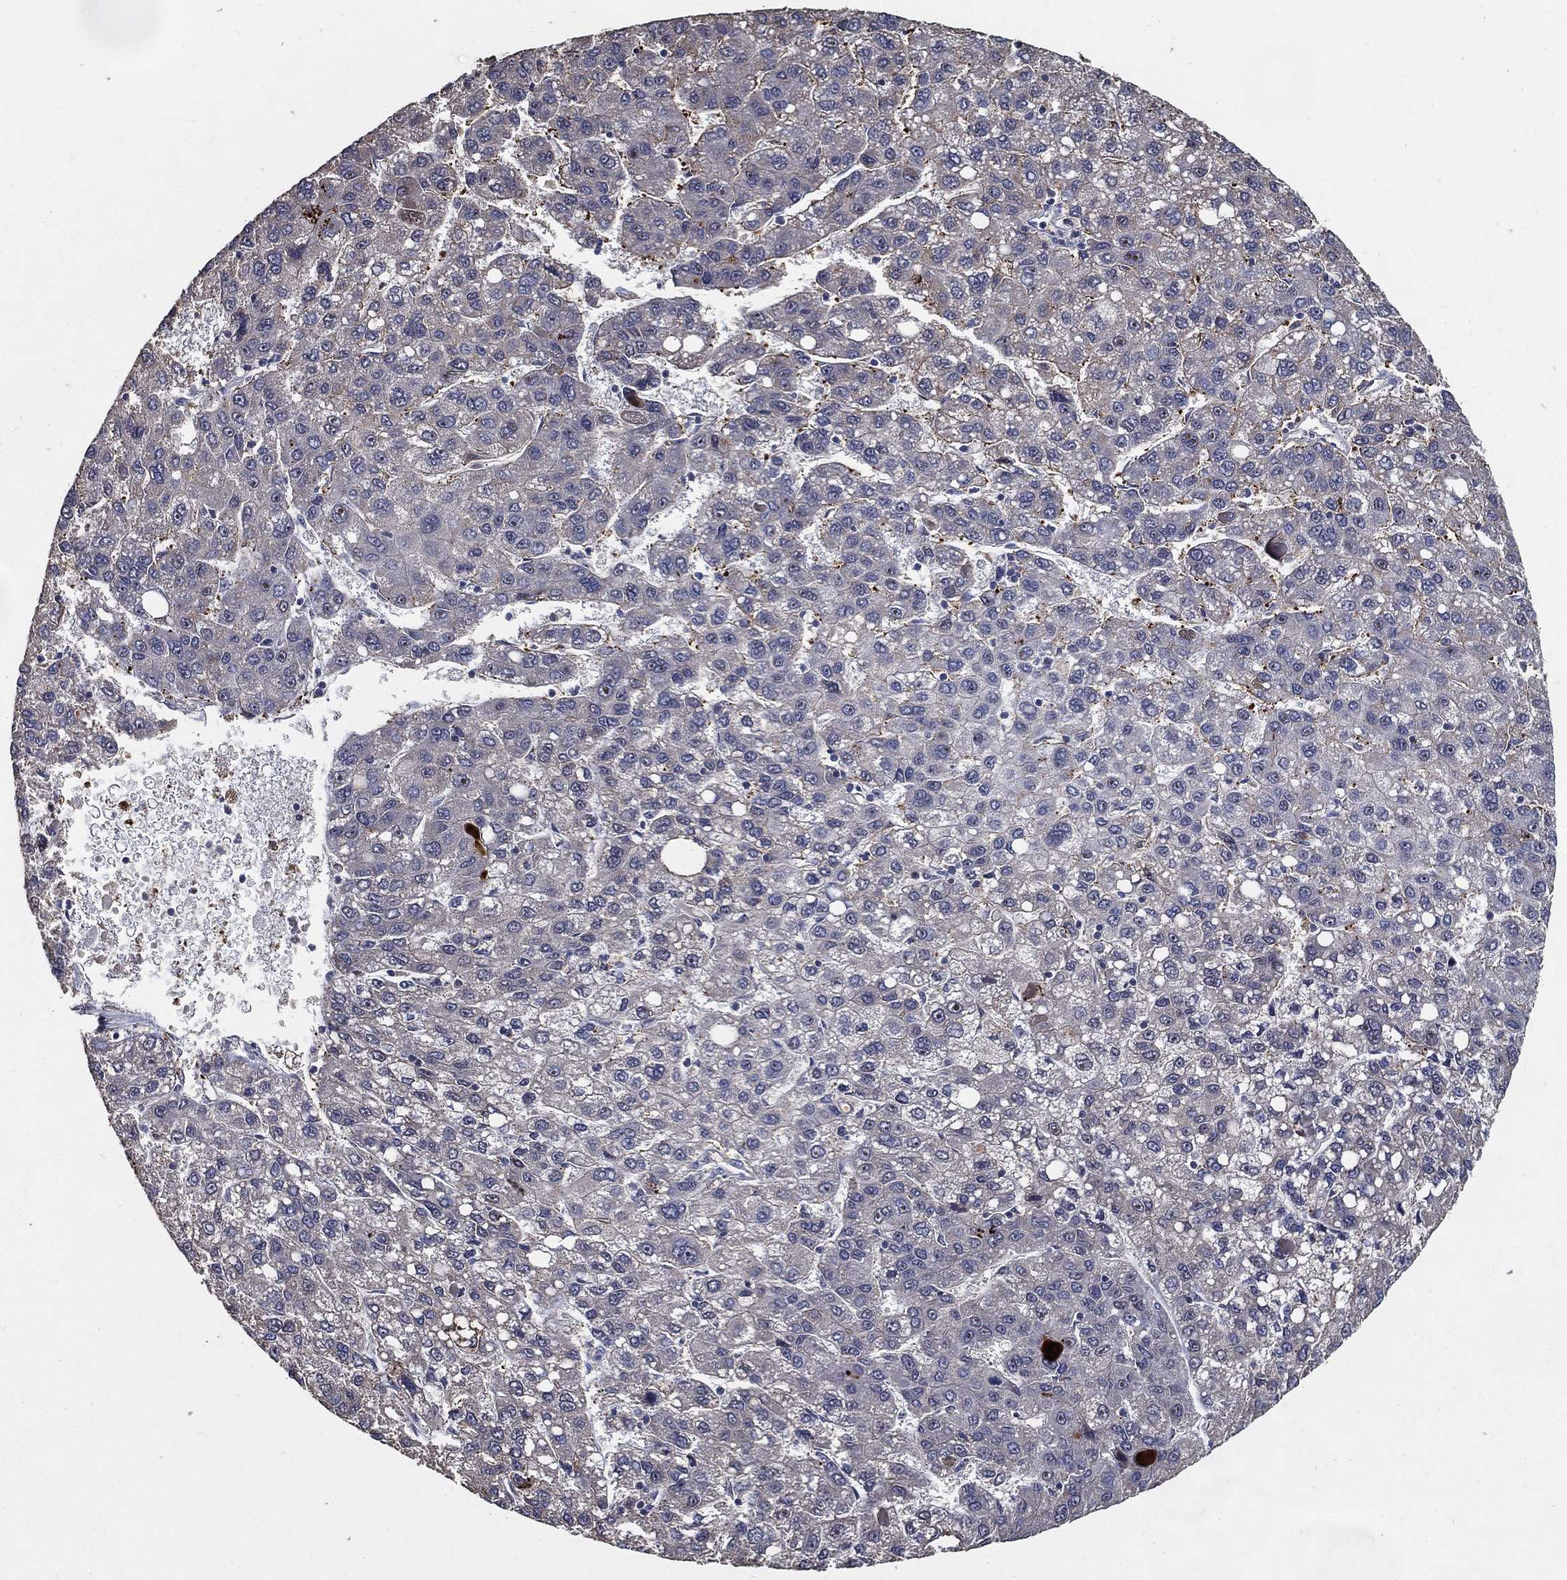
{"staining": {"intensity": "negative", "quantity": "none", "location": "none"}, "tissue": "liver cancer", "cell_type": "Tumor cells", "image_type": "cancer", "snomed": [{"axis": "morphology", "description": "Carcinoma, Hepatocellular, NOS"}, {"axis": "topography", "description": "Liver"}], "caption": "Immunohistochemistry histopathology image of hepatocellular carcinoma (liver) stained for a protein (brown), which displays no expression in tumor cells. Nuclei are stained in blue.", "gene": "EFNA1", "patient": {"sex": "female", "age": 82}}